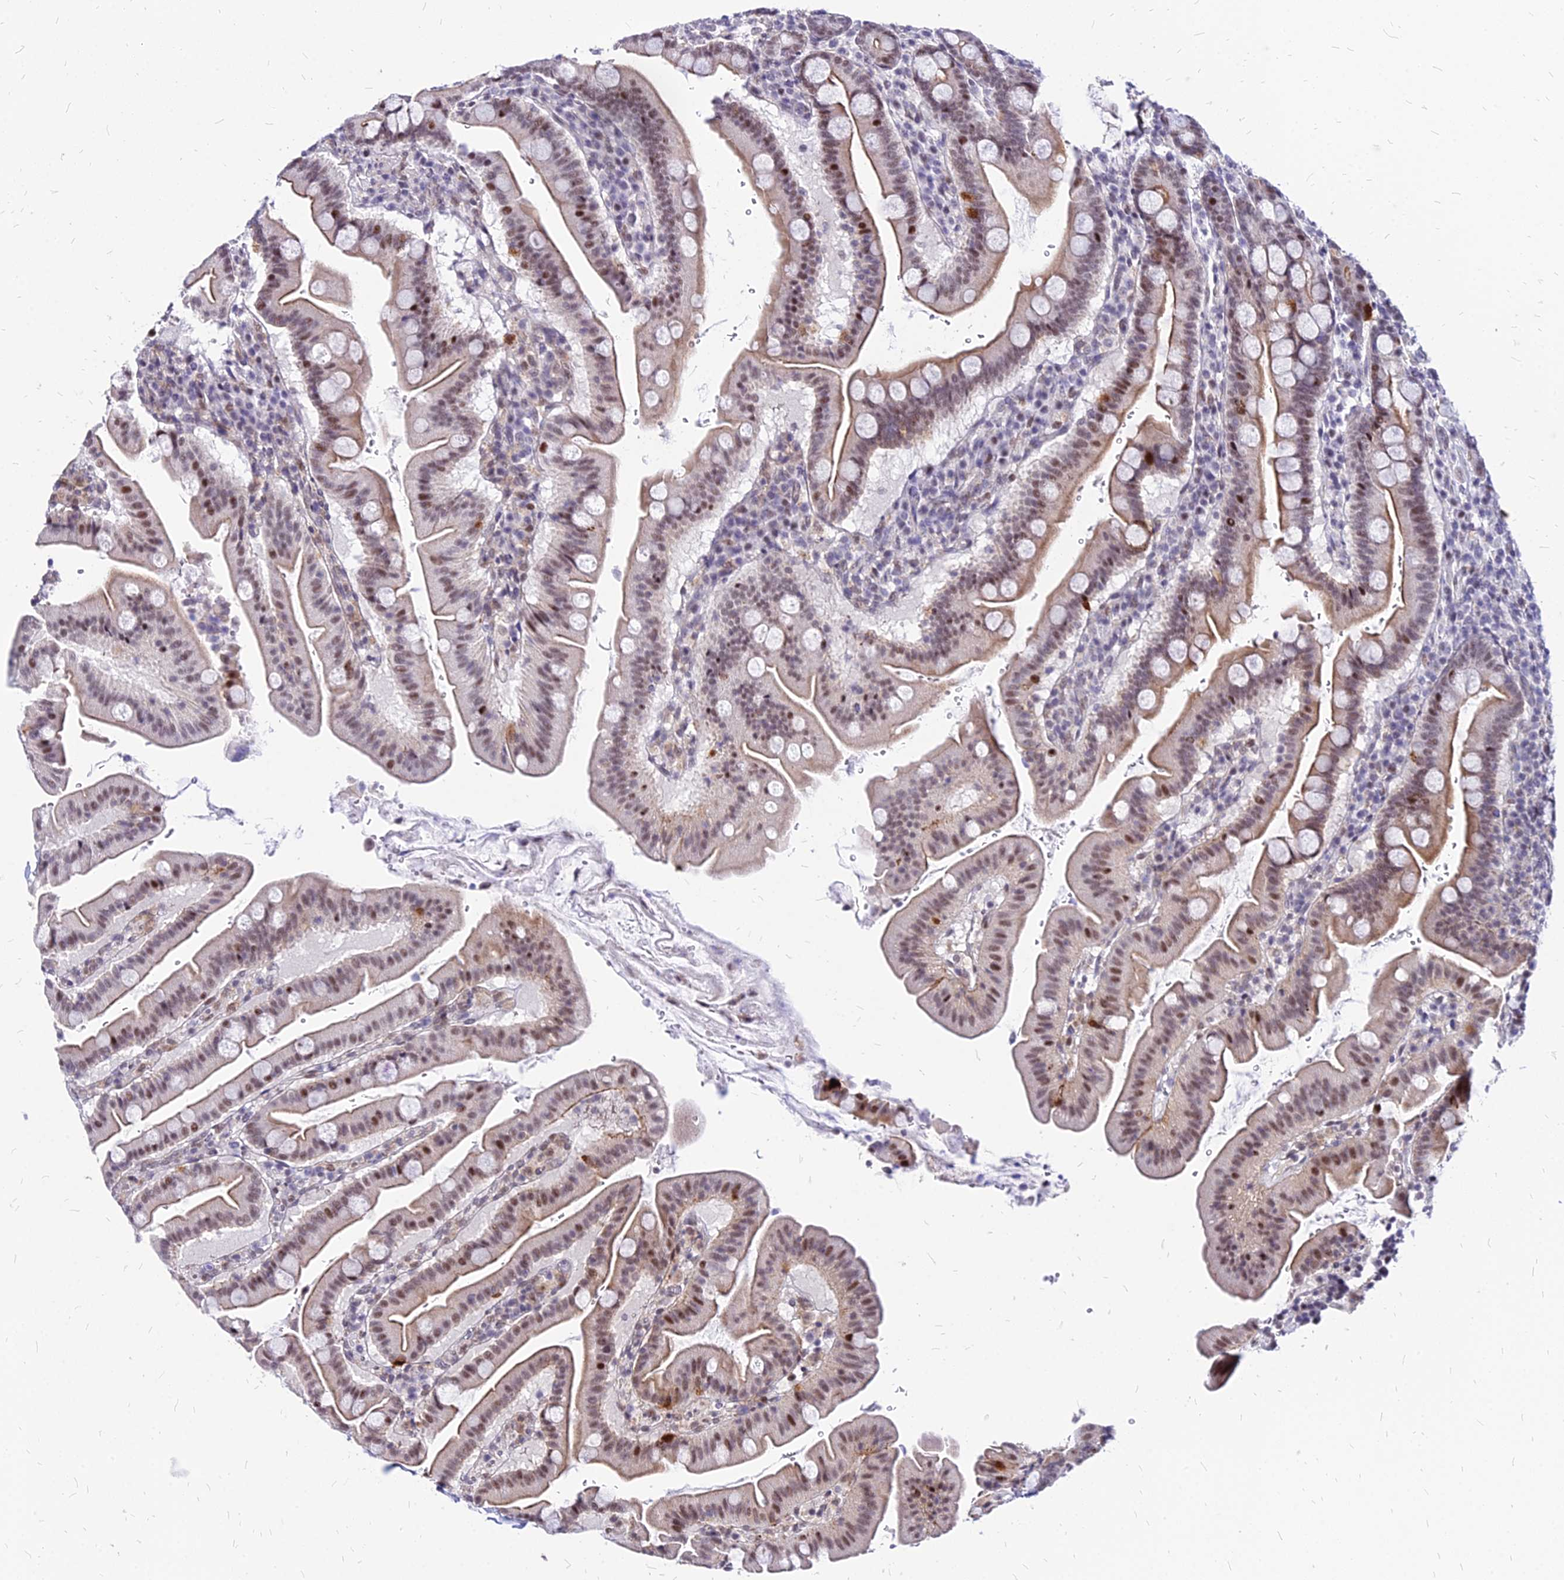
{"staining": {"intensity": "moderate", "quantity": "25%-75%", "location": "nuclear"}, "tissue": "duodenum", "cell_type": "Glandular cells", "image_type": "normal", "snomed": [{"axis": "morphology", "description": "Normal tissue, NOS"}, {"axis": "morphology", "description": "Adenocarcinoma, NOS"}, {"axis": "topography", "description": "Pancreas"}, {"axis": "topography", "description": "Duodenum"}], "caption": "Immunohistochemical staining of unremarkable human duodenum displays medium levels of moderate nuclear staining in about 25%-75% of glandular cells.", "gene": "FDX2", "patient": {"sex": "male", "age": 50}}